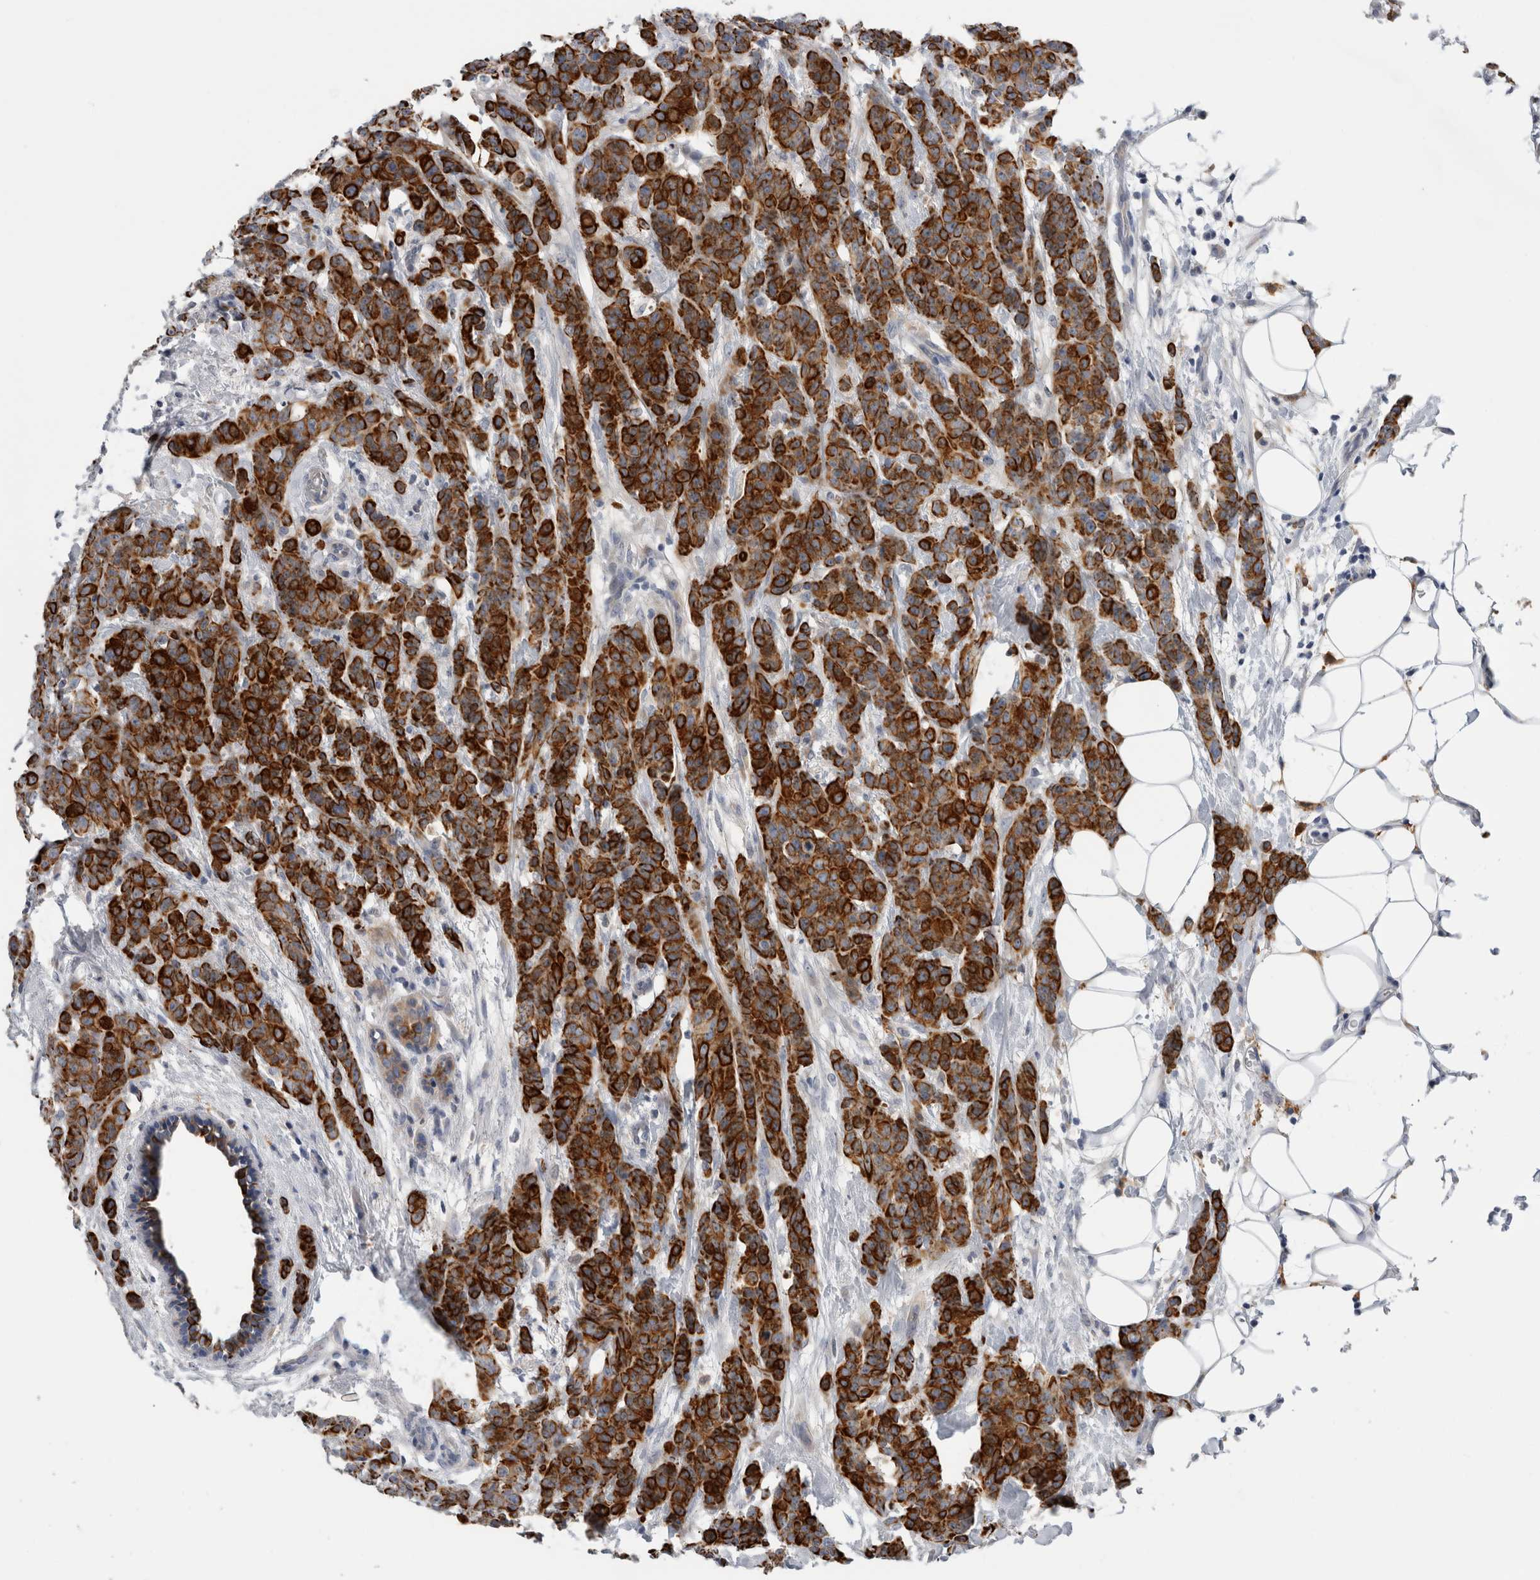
{"staining": {"intensity": "strong", "quantity": ">75%", "location": "cytoplasmic/membranous"}, "tissue": "breast cancer", "cell_type": "Tumor cells", "image_type": "cancer", "snomed": [{"axis": "morphology", "description": "Normal tissue, NOS"}, {"axis": "morphology", "description": "Duct carcinoma"}, {"axis": "topography", "description": "Breast"}], "caption": "An IHC micrograph of neoplastic tissue is shown. Protein staining in brown shows strong cytoplasmic/membranous positivity in breast infiltrating ductal carcinoma within tumor cells.", "gene": "SLC20A2", "patient": {"sex": "female", "age": 40}}